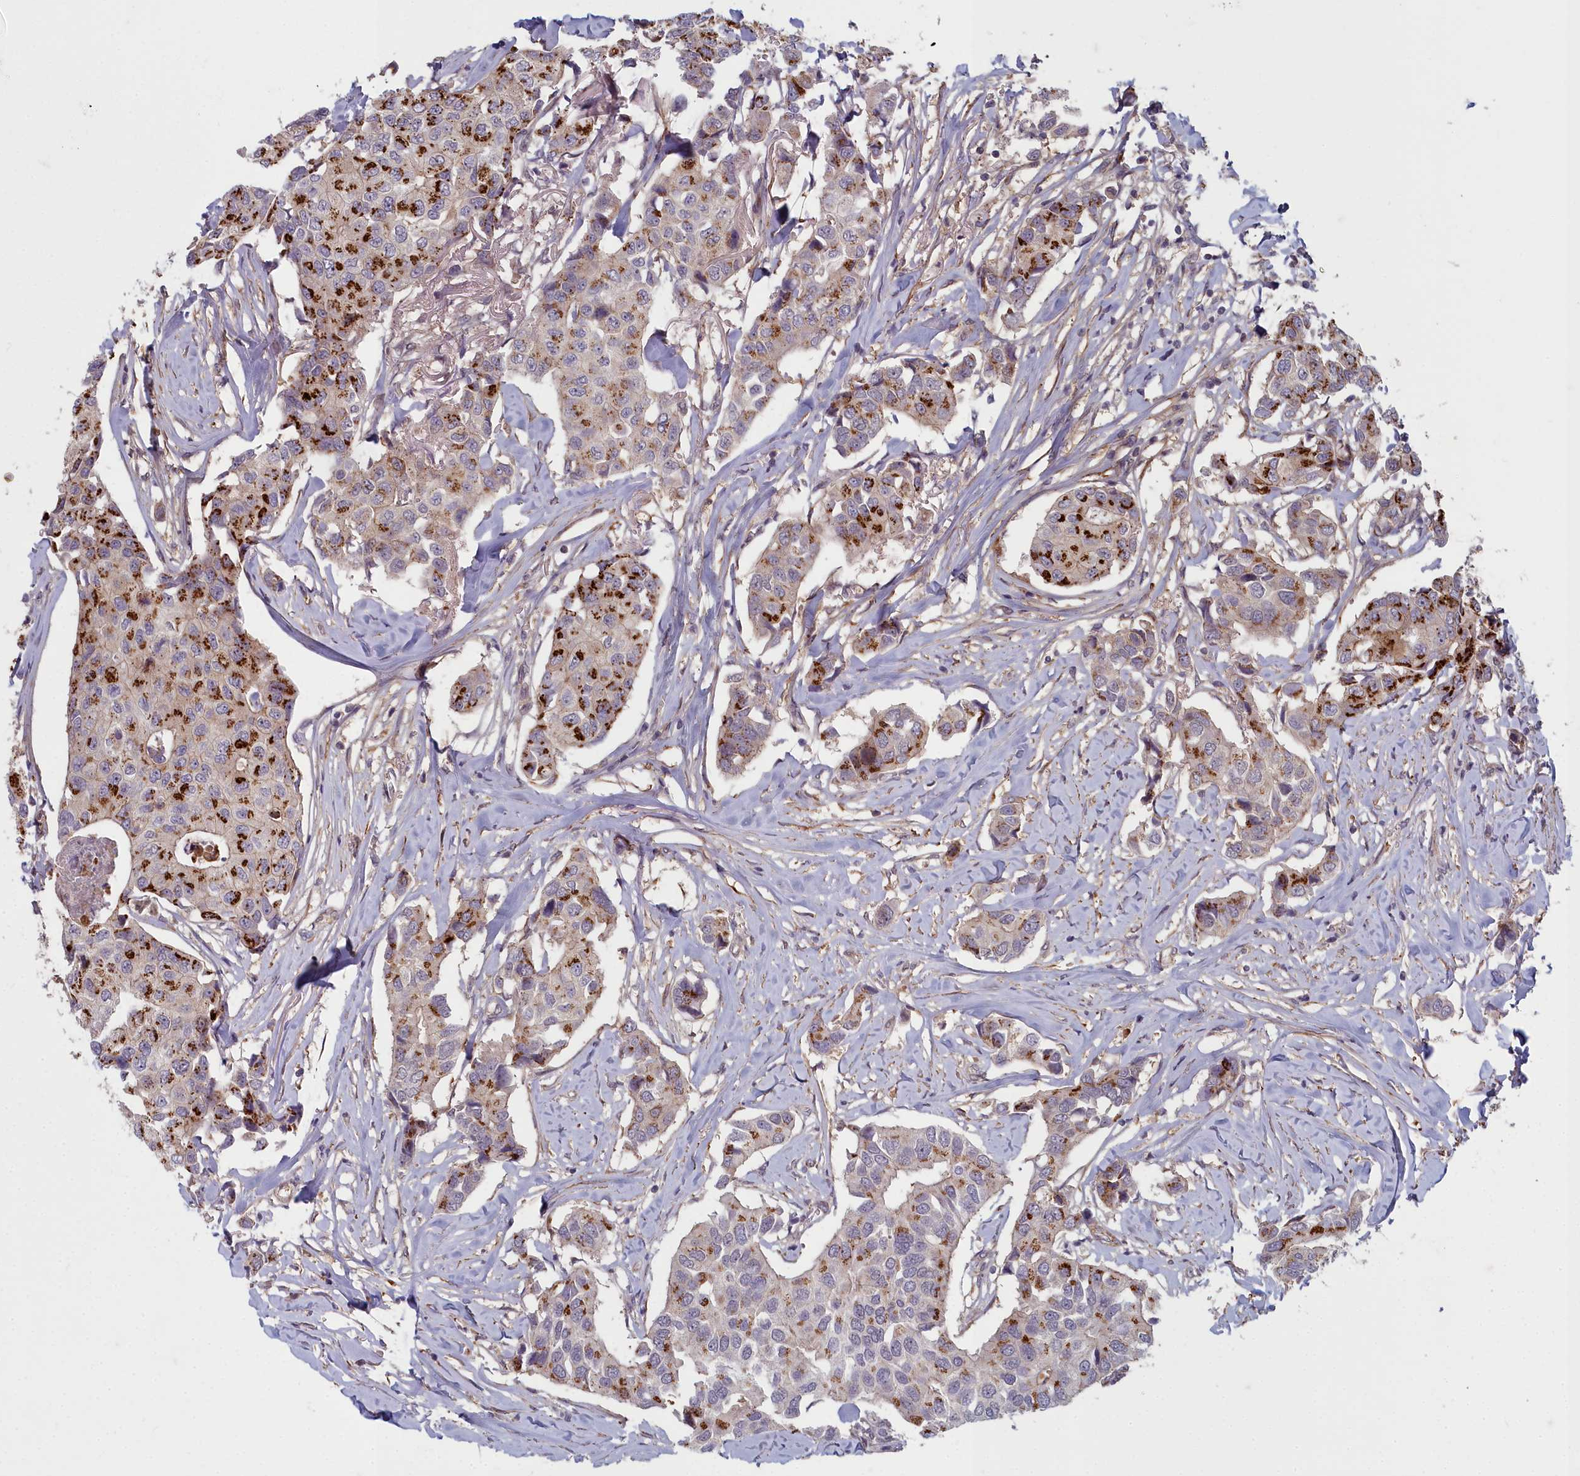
{"staining": {"intensity": "strong", "quantity": "25%-75%", "location": "cytoplasmic/membranous"}, "tissue": "breast cancer", "cell_type": "Tumor cells", "image_type": "cancer", "snomed": [{"axis": "morphology", "description": "Duct carcinoma"}, {"axis": "topography", "description": "Breast"}], "caption": "Immunohistochemical staining of human breast cancer (intraductal carcinoma) exhibits strong cytoplasmic/membranous protein positivity in approximately 25%-75% of tumor cells.", "gene": "ZNF626", "patient": {"sex": "female", "age": 80}}